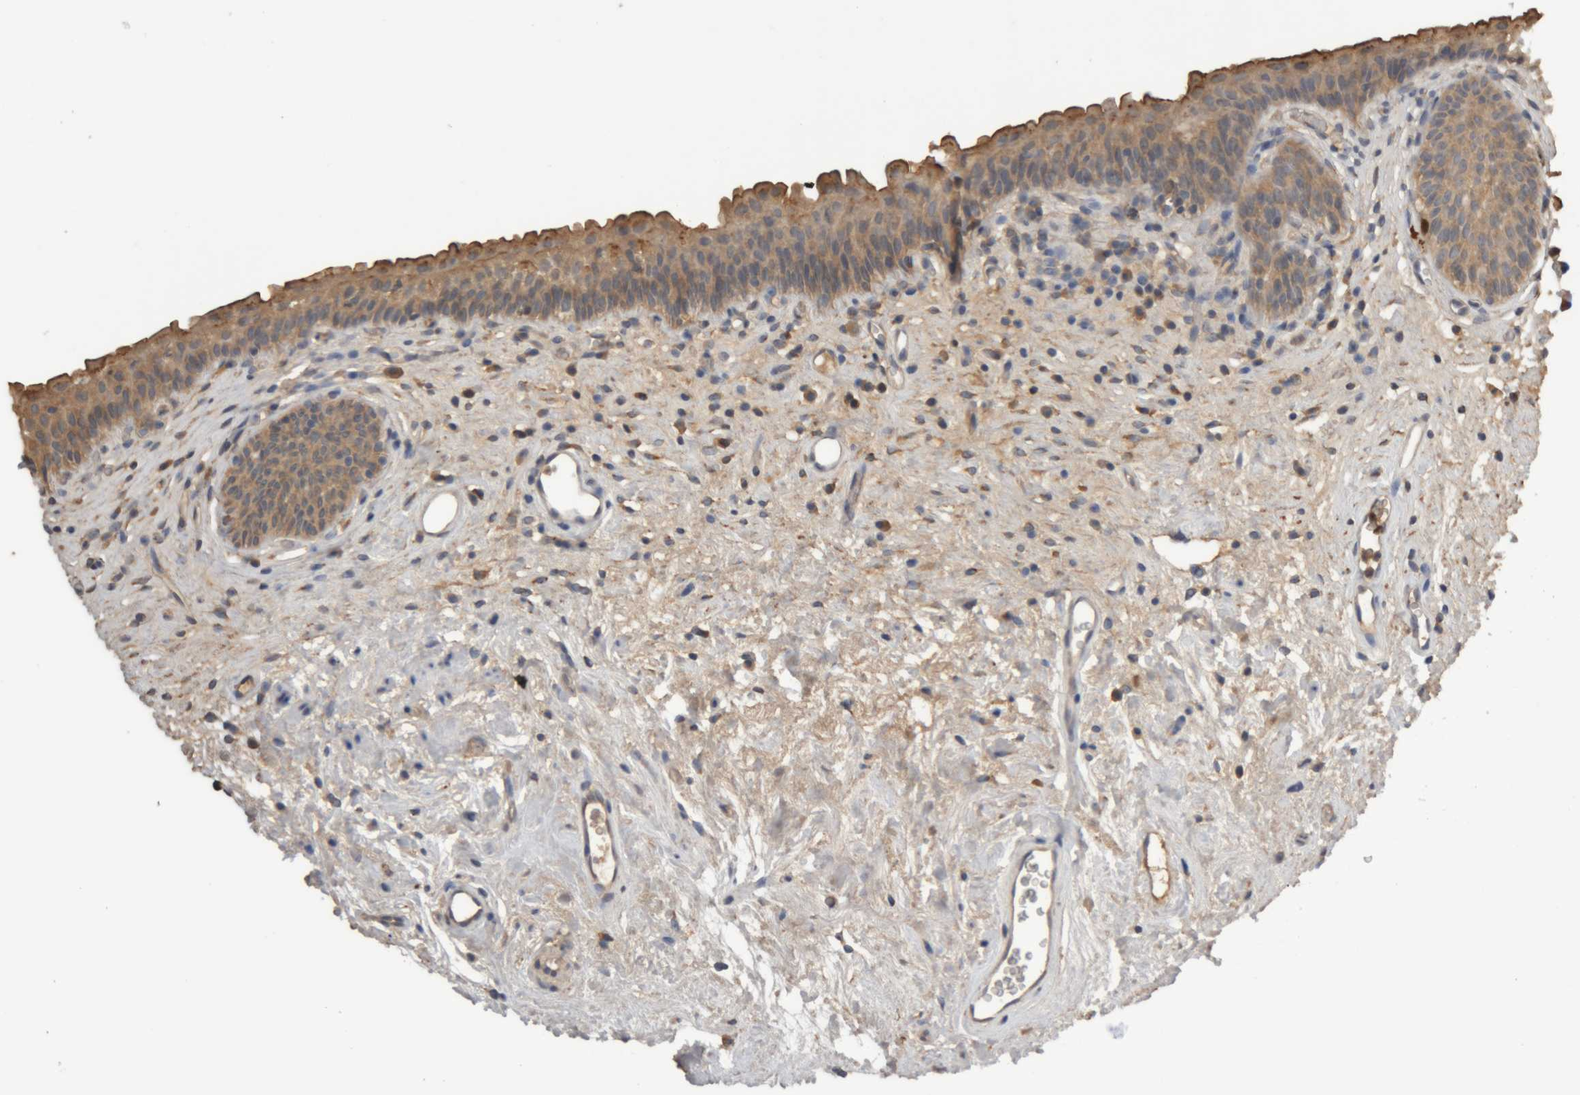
{"staining": {"intensity": "moderate", "quantity": ">75%", "location": "cytoplasmic/membranous"}, "tissue": "urinary bladder", "cell_type": "Urothelial cells", "image_type": "normal", "snomed": [{"axis": "morphology", "description": "Normal tissue, NOS"}, {"axis": "topography", "description": "Urinary bladder"}], "caption": "This histopathology image displays immunohistochemistry staining of unremarkable human urinary bladder, with medium moderate cytoplasmic/membranous positivity in about >75% of urothelial cells.", "gene": "TMED7", "patient": {"sex": "male", "age": 83}}